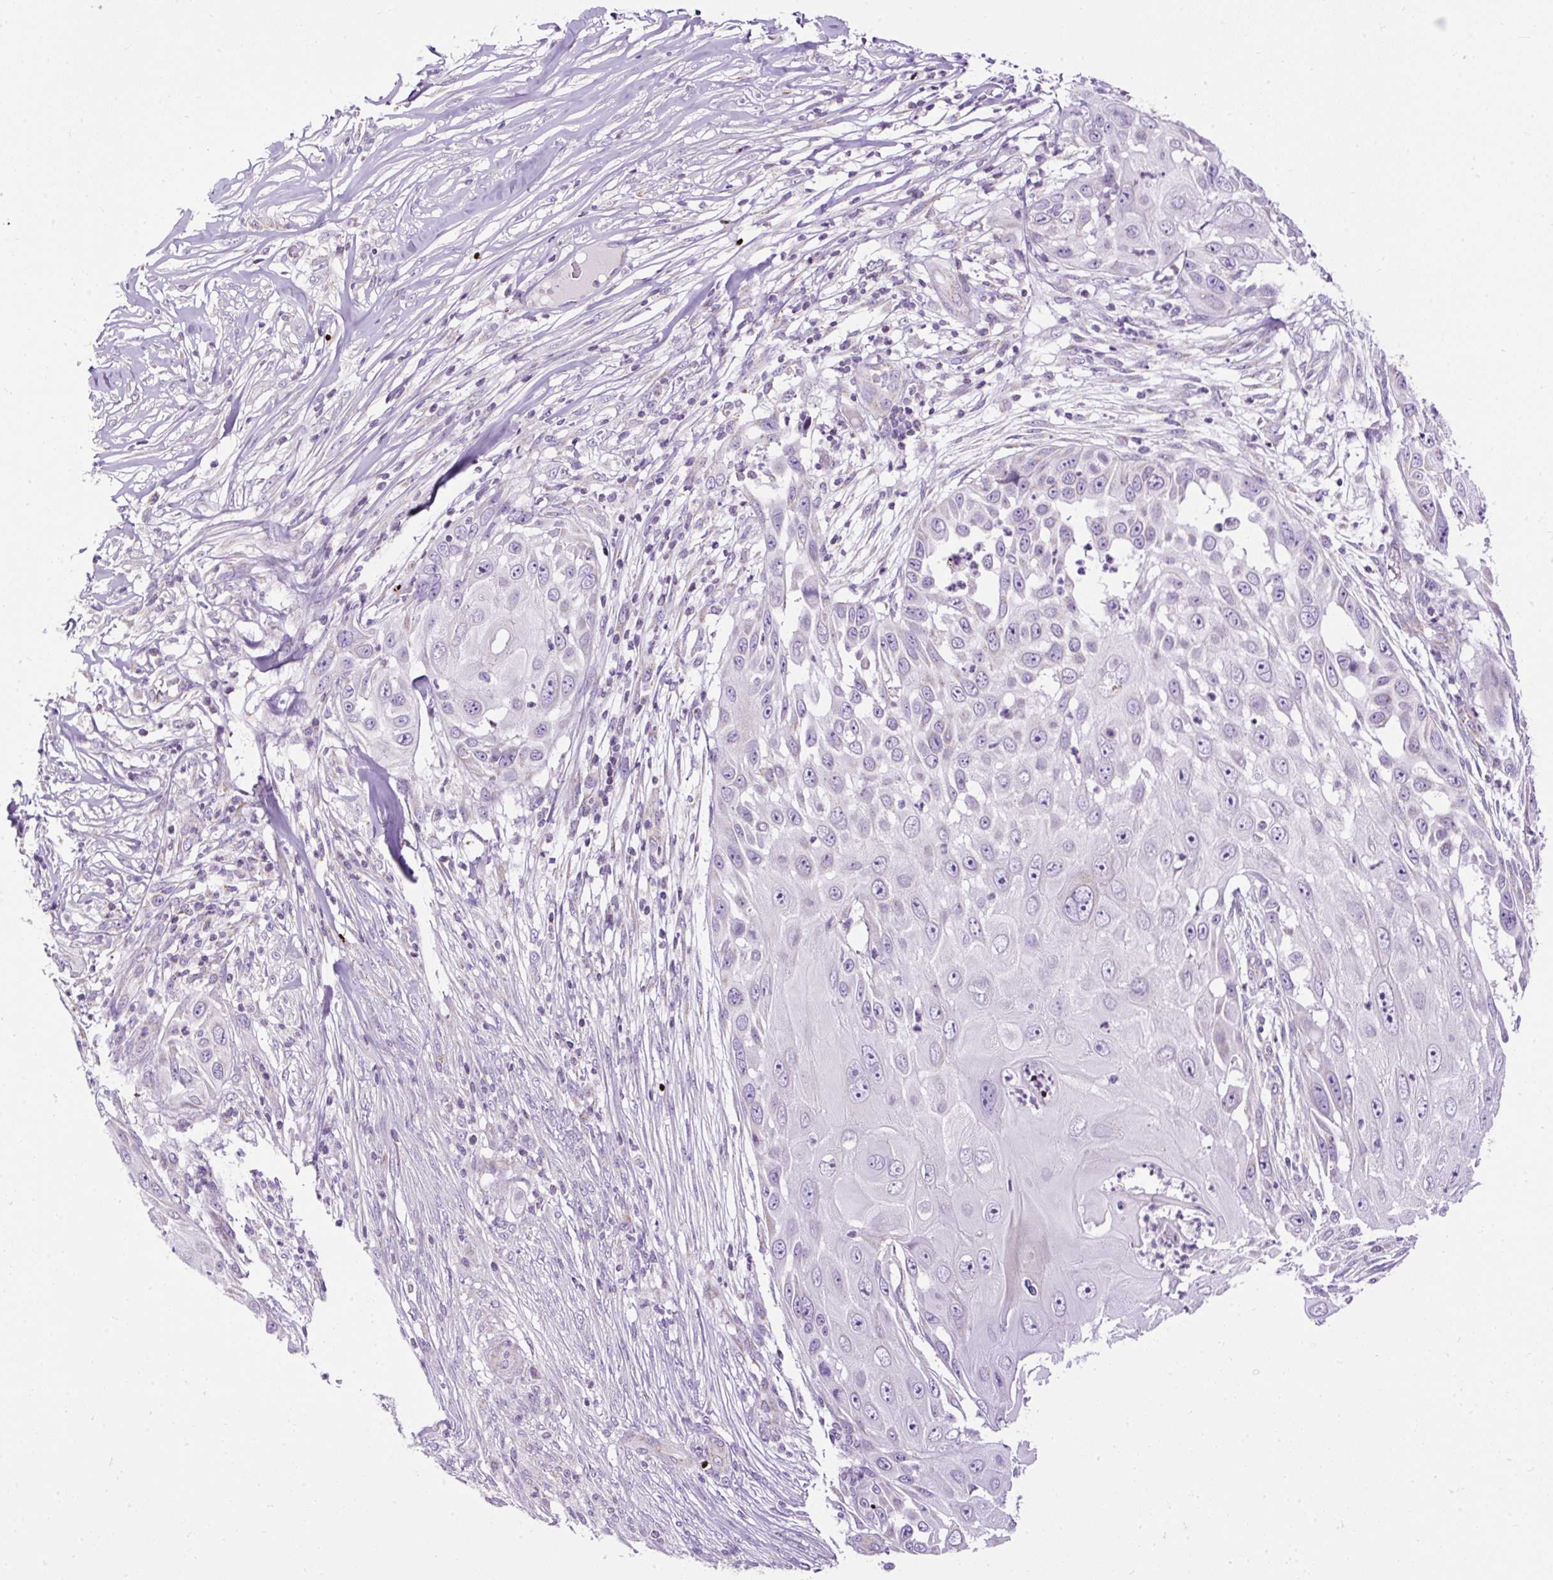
{"staining": {"intensity": "negative", "quantity": "none", "location": "none"}, "tissue": "skin cancer", "cell_type": "Tumor cells", "image_type": "cancer", "snomed": [{"axis": "morphology", "description": "Squamous cell carcinoma, NOS"}, {"axis": "topography", "description": "Skin"}], "caption": "A micrograph of skin cancer stained for a protein reveals no brown staining in tumor cells.", "gene": "FMC1", "patient": {"sex": "female", "age": 44}}